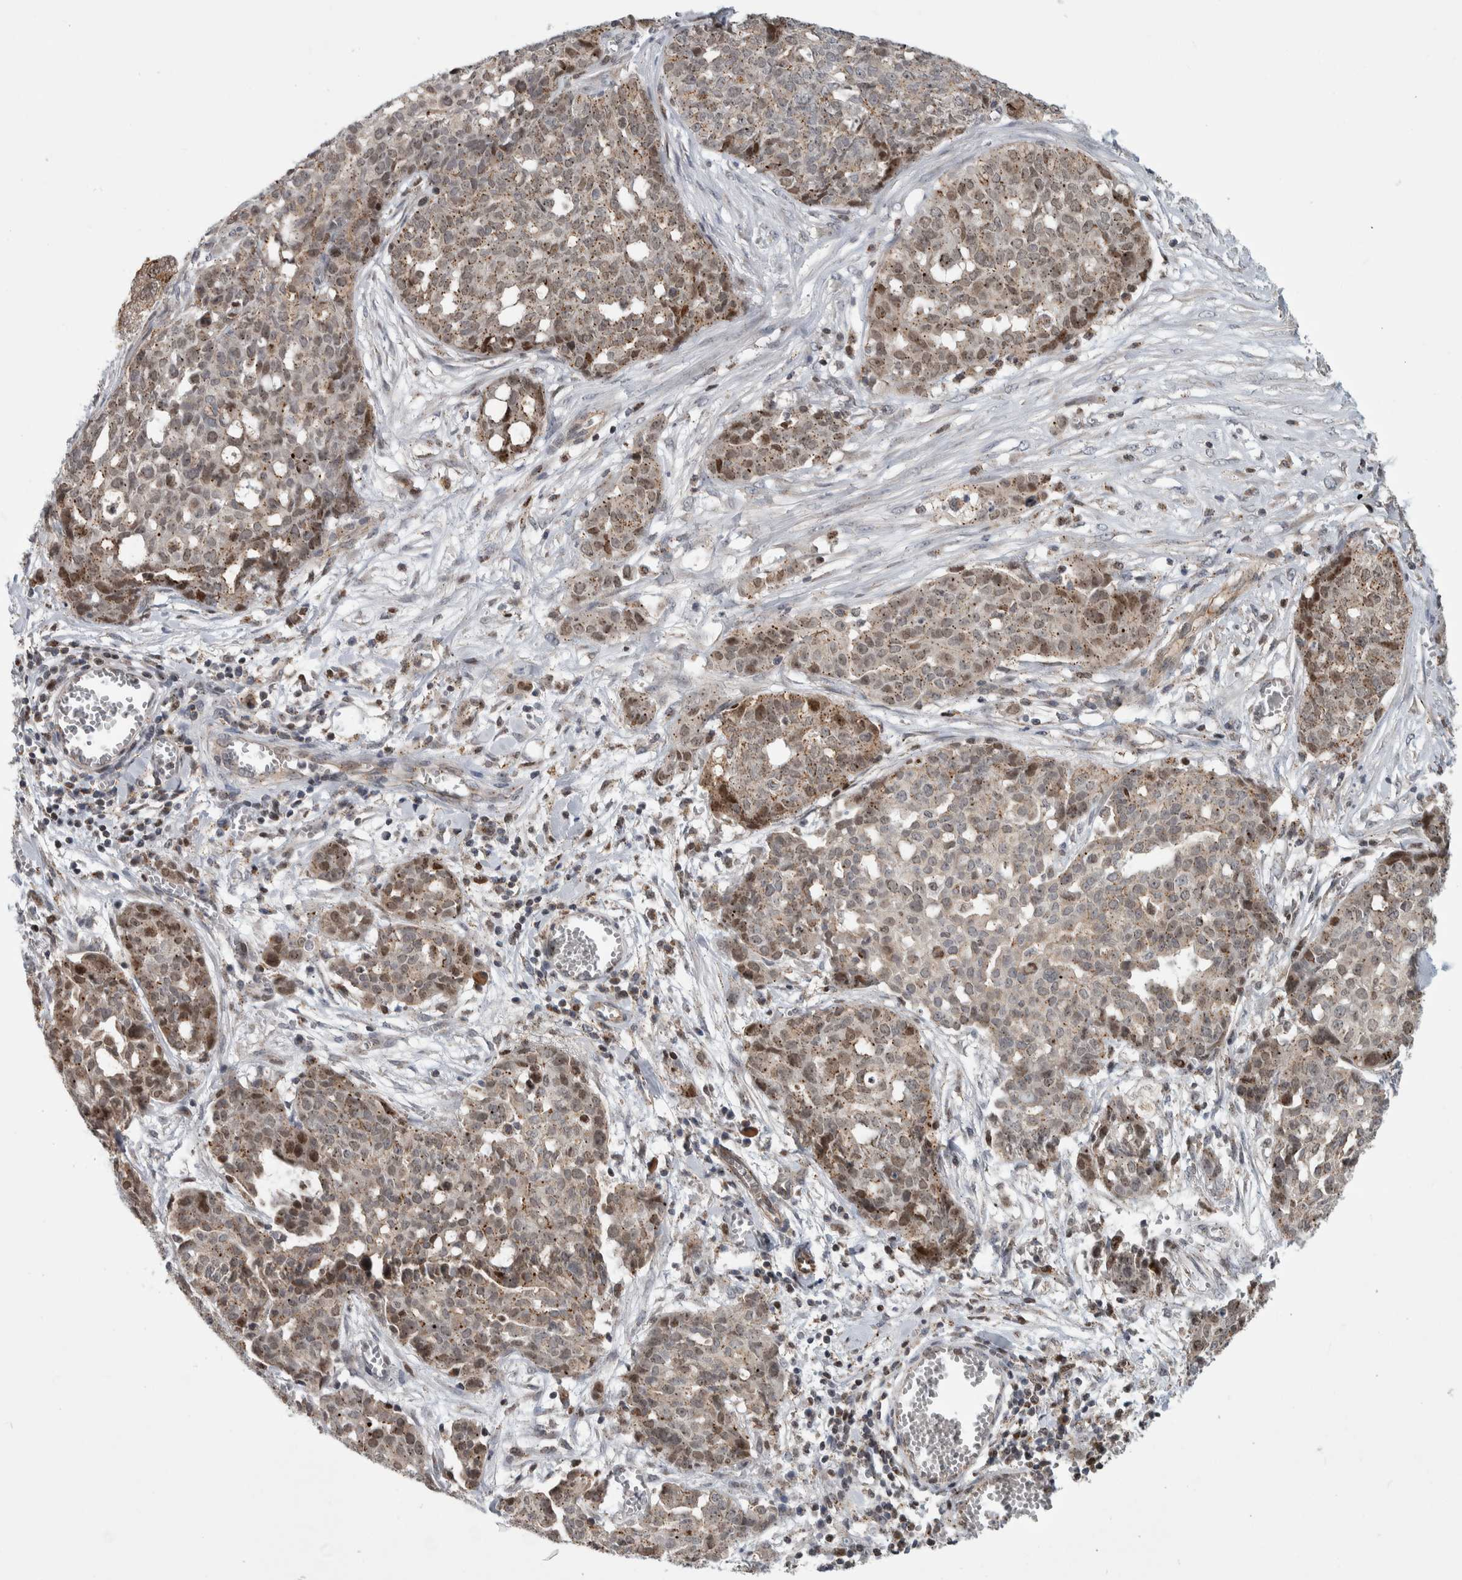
{"staining": {"intensity": "weak", "quantity": ">75%", "location": "cytoplasmic/membranous,nuclear"}, "tissue": "ovarian cancer", "cell_type": "Tumor cells", "image_type": "cancer", "snomed": [{"axis": "morphology", "description": "Cystadenocarcinoma, serous, NOS"}, {"axis": "topography", "description": "Soft tissue"}, {"axis": "topography", "description": "Ovary"}], "caption": "About >75% of tumor cells in human ovarian cancer show weak cytoplasmic/membranous and nuclear protein expression as visualized by brown immunohistochemical staining.", "gene": "MSL1", "patient": {"sex": "female", "age": 57}}